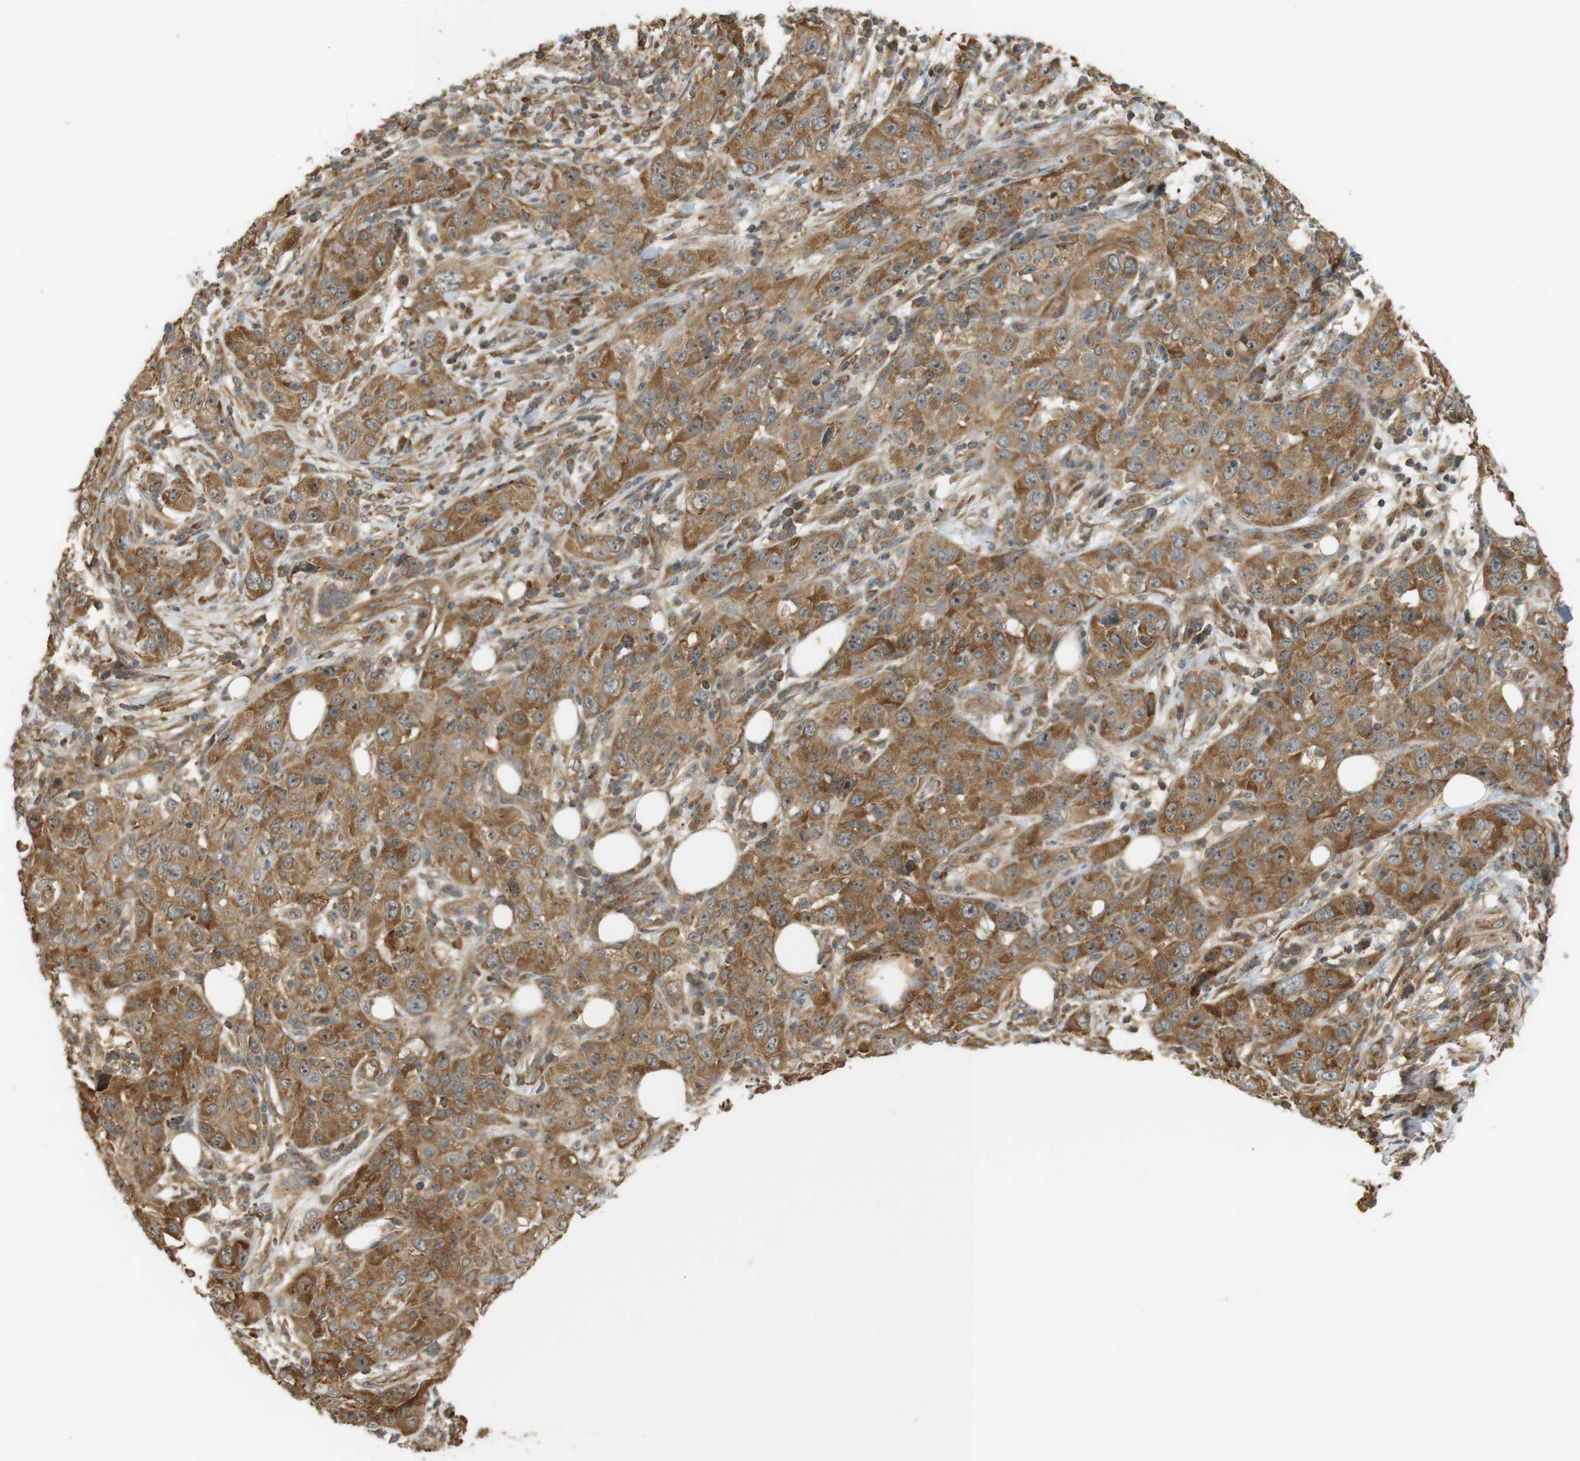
{"staining": {"intensity": "moderate", "quantity": ">75%", "location": "cytoplasmic/membranous,nuclear"}, "tissue": "skin cancer", "cell_type": "Tumor cells", "image_type": "cancer", "snomed": [{"axis": "morphology", "description": "Squamous cell carcinoma, NOS"}, {"axis": "topography", "description": "Skin"}], "caption": "Immunohistochemistry (IHC) of skin cancer (squamous cell carcinoma) demonstrates medium levels of moderate cytoplasmic/membranous and nuclear expression in approximately >75% of tumor cells. (DAB (3,3'-diaminobenzidine) IHC, brown staining for protein, blue staining for nuclei).", "gene": "PA2G4", "patient": {"sex": "female", "age": 88}}